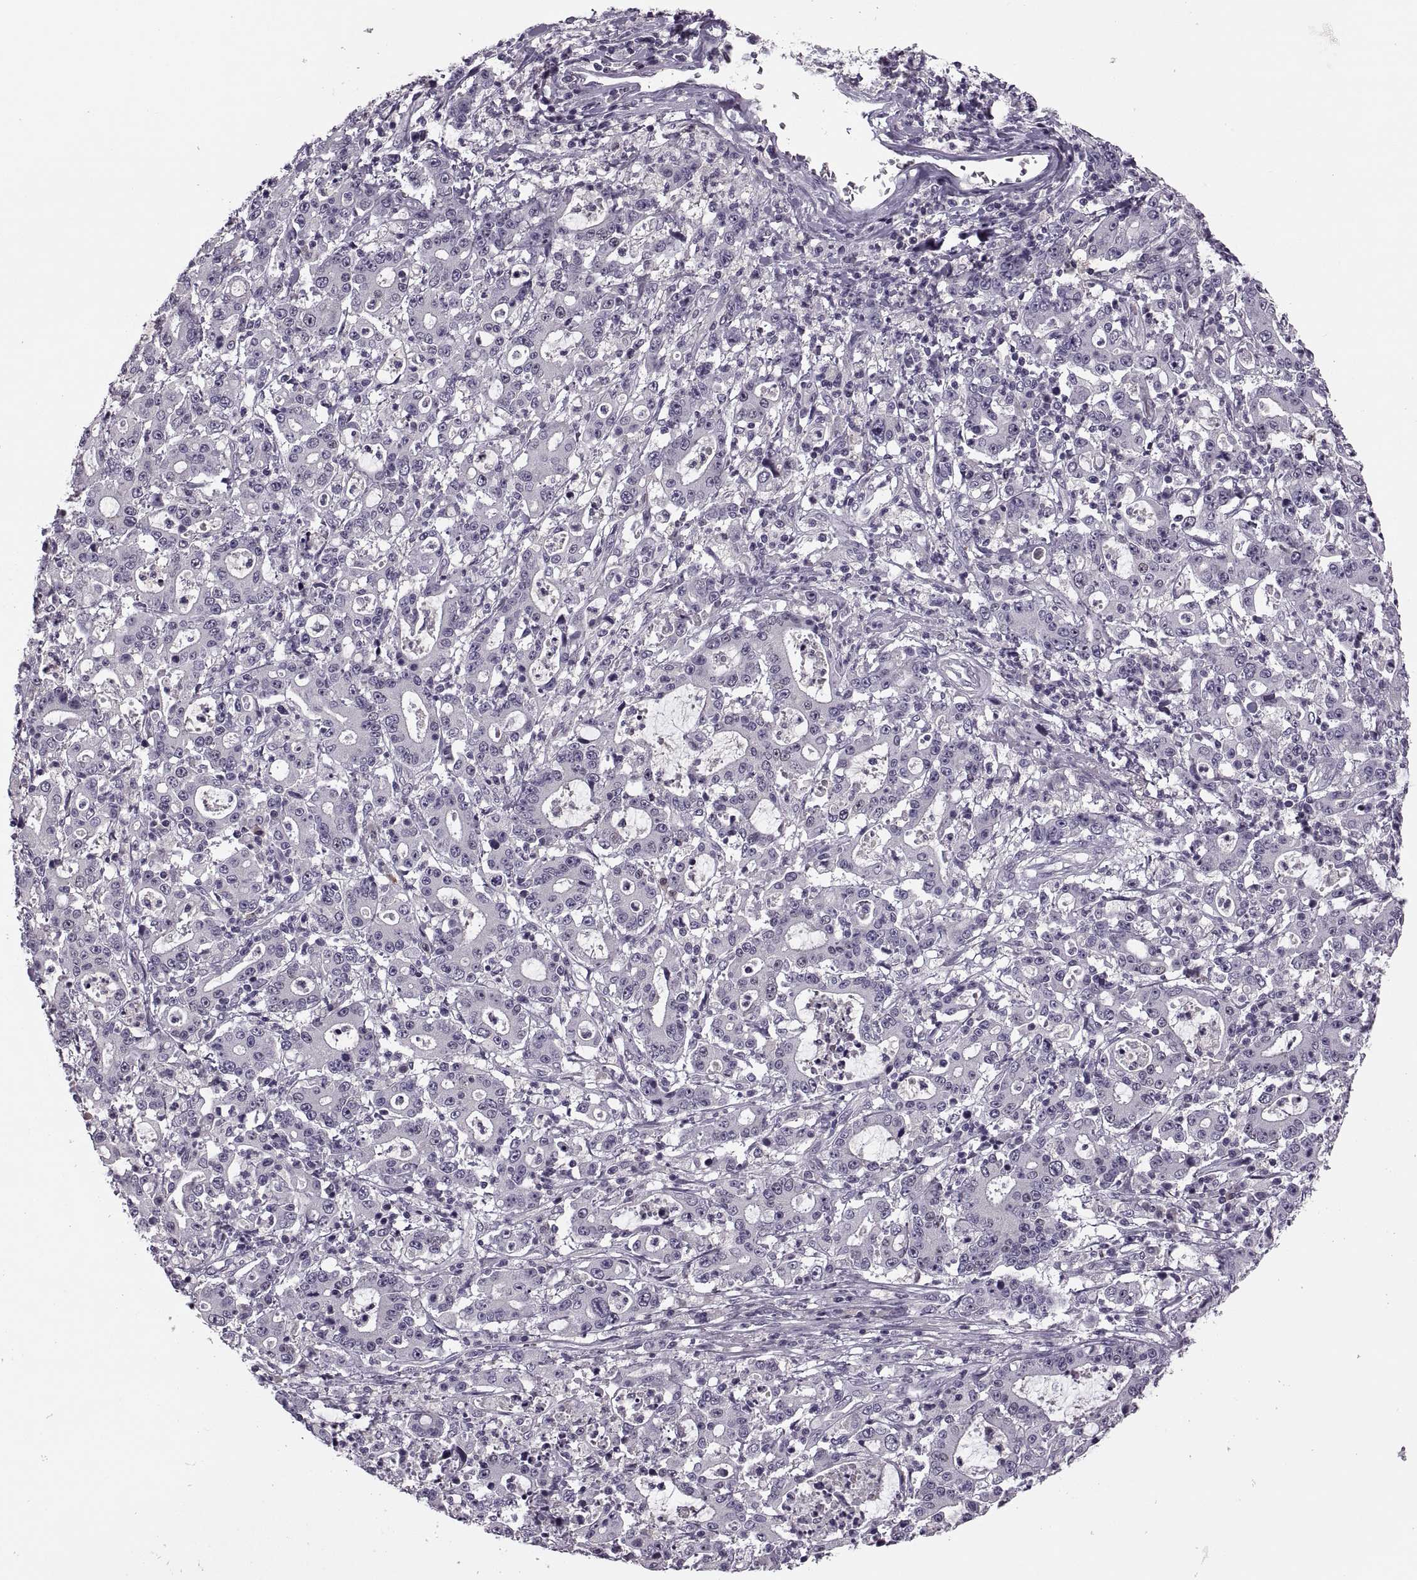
{"staining": {"intensity": "negative", "quantity": "none", "location": "none"}, "tissue": "stomach cancer", "cell_type": "Tumor cells", "image_type": "cancer", "snomed": [{"axis": "morphology", "description": "Adenocarcinoma, NOS"}, {"axis": "topography", "description": "Stomach, upper"}], "caption": "Immunohistochemical staining of stomach cancer exhibits no significant expression in tumor cells.", "gene": "CACNA1F", "patient": {"sex": "male", "age": 68}}